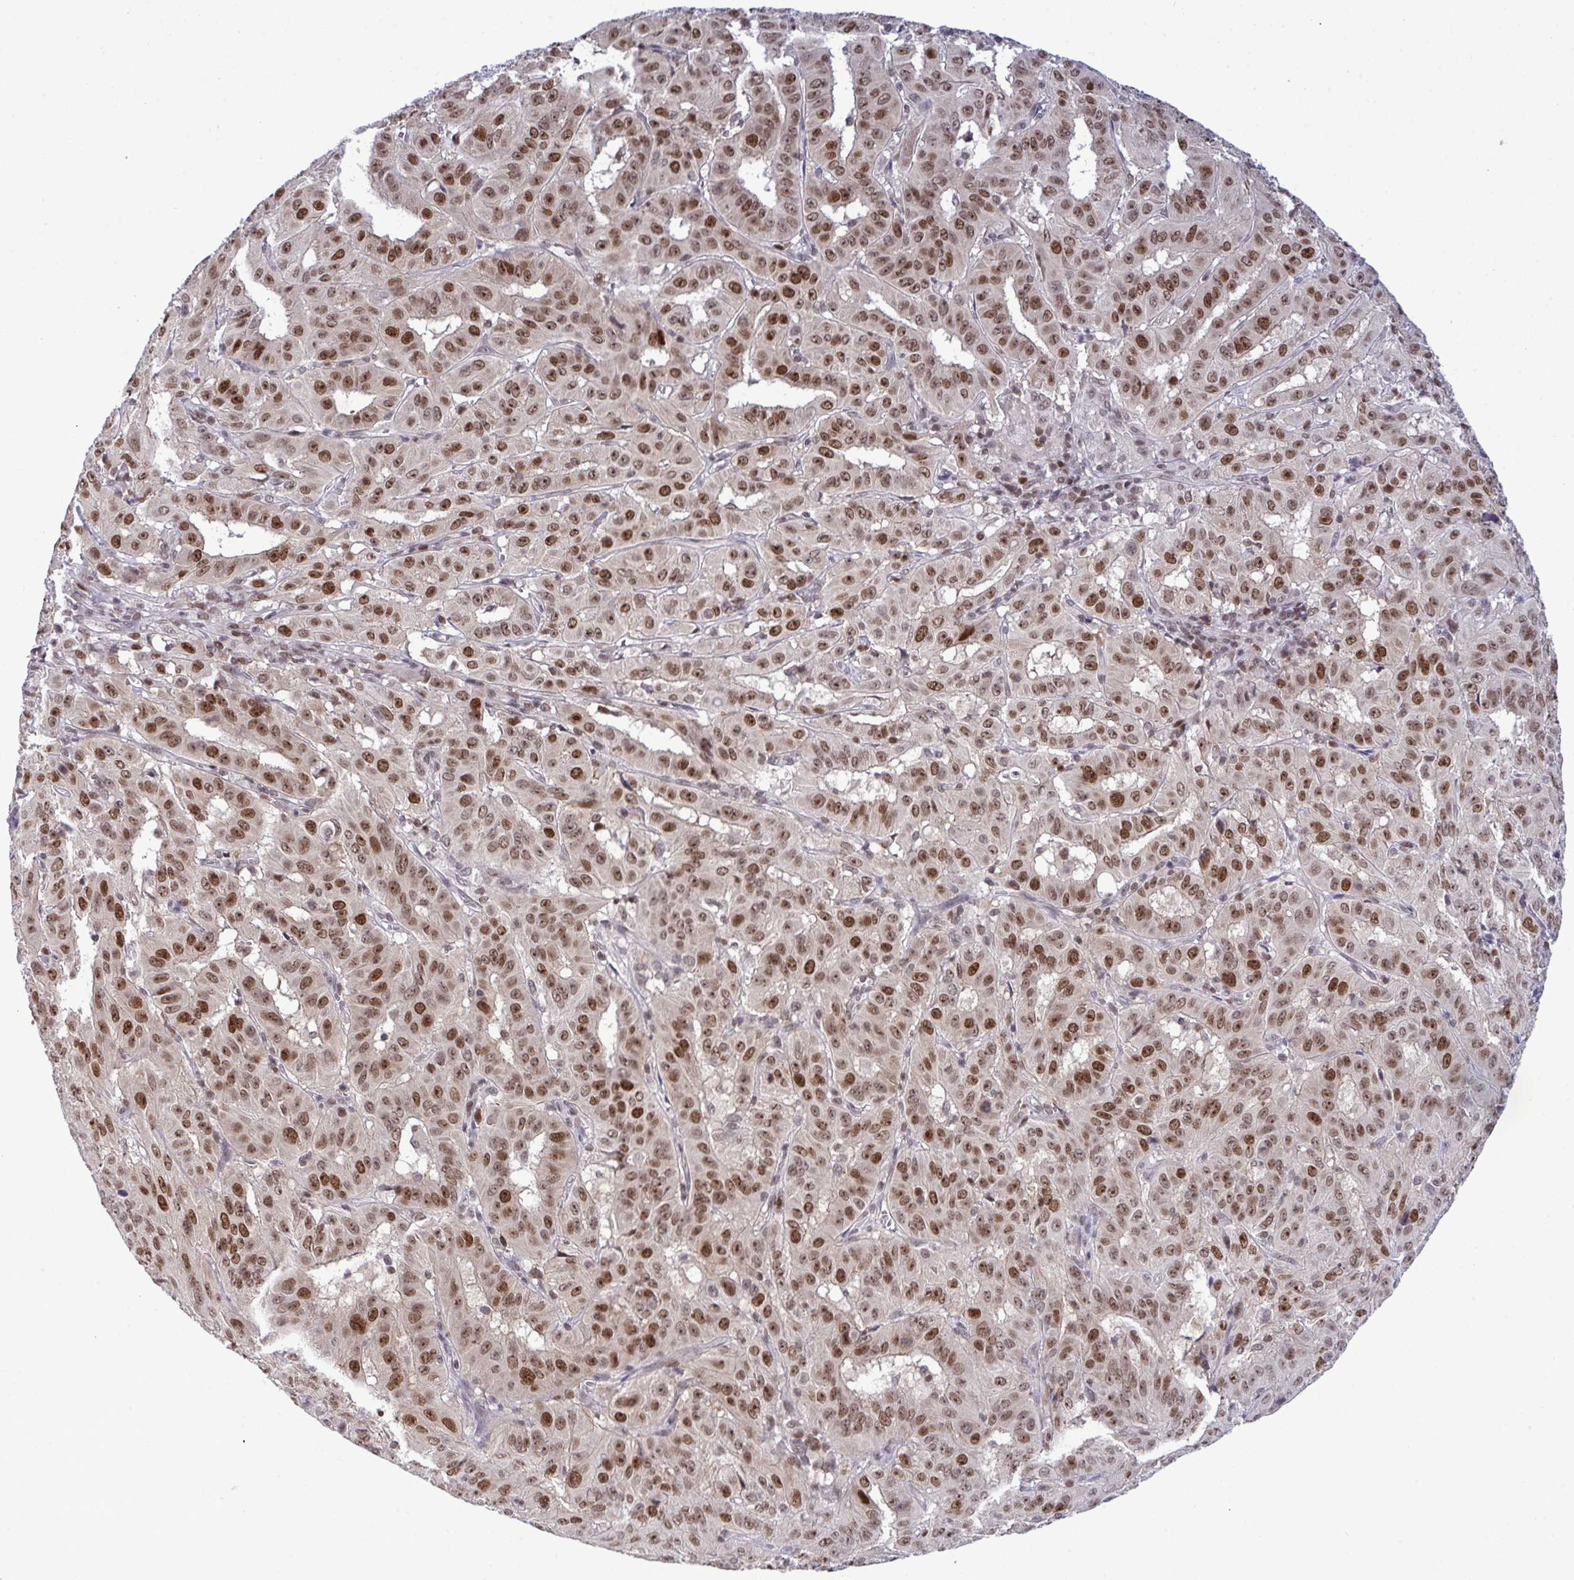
{"staining": {"intensity": "moderate", "quantity": ">75%", "location": "nuclear"}, "tissue": "pancreatic cancer", "cell_type": "Tumor cells", "image_type": "cancer", "snomed": [{"axis": "morphology", "description": "Adenocarcinoma, NOS"}, {"axis": "topography", "description": "Pancreas"}], "caption": "Tumor cells display medium levels of moderate nuclear expression in about >75% of cells in pancreatic cancer.", "gene": "RFC4", "patient": {"sex": "male", "age": 63}}